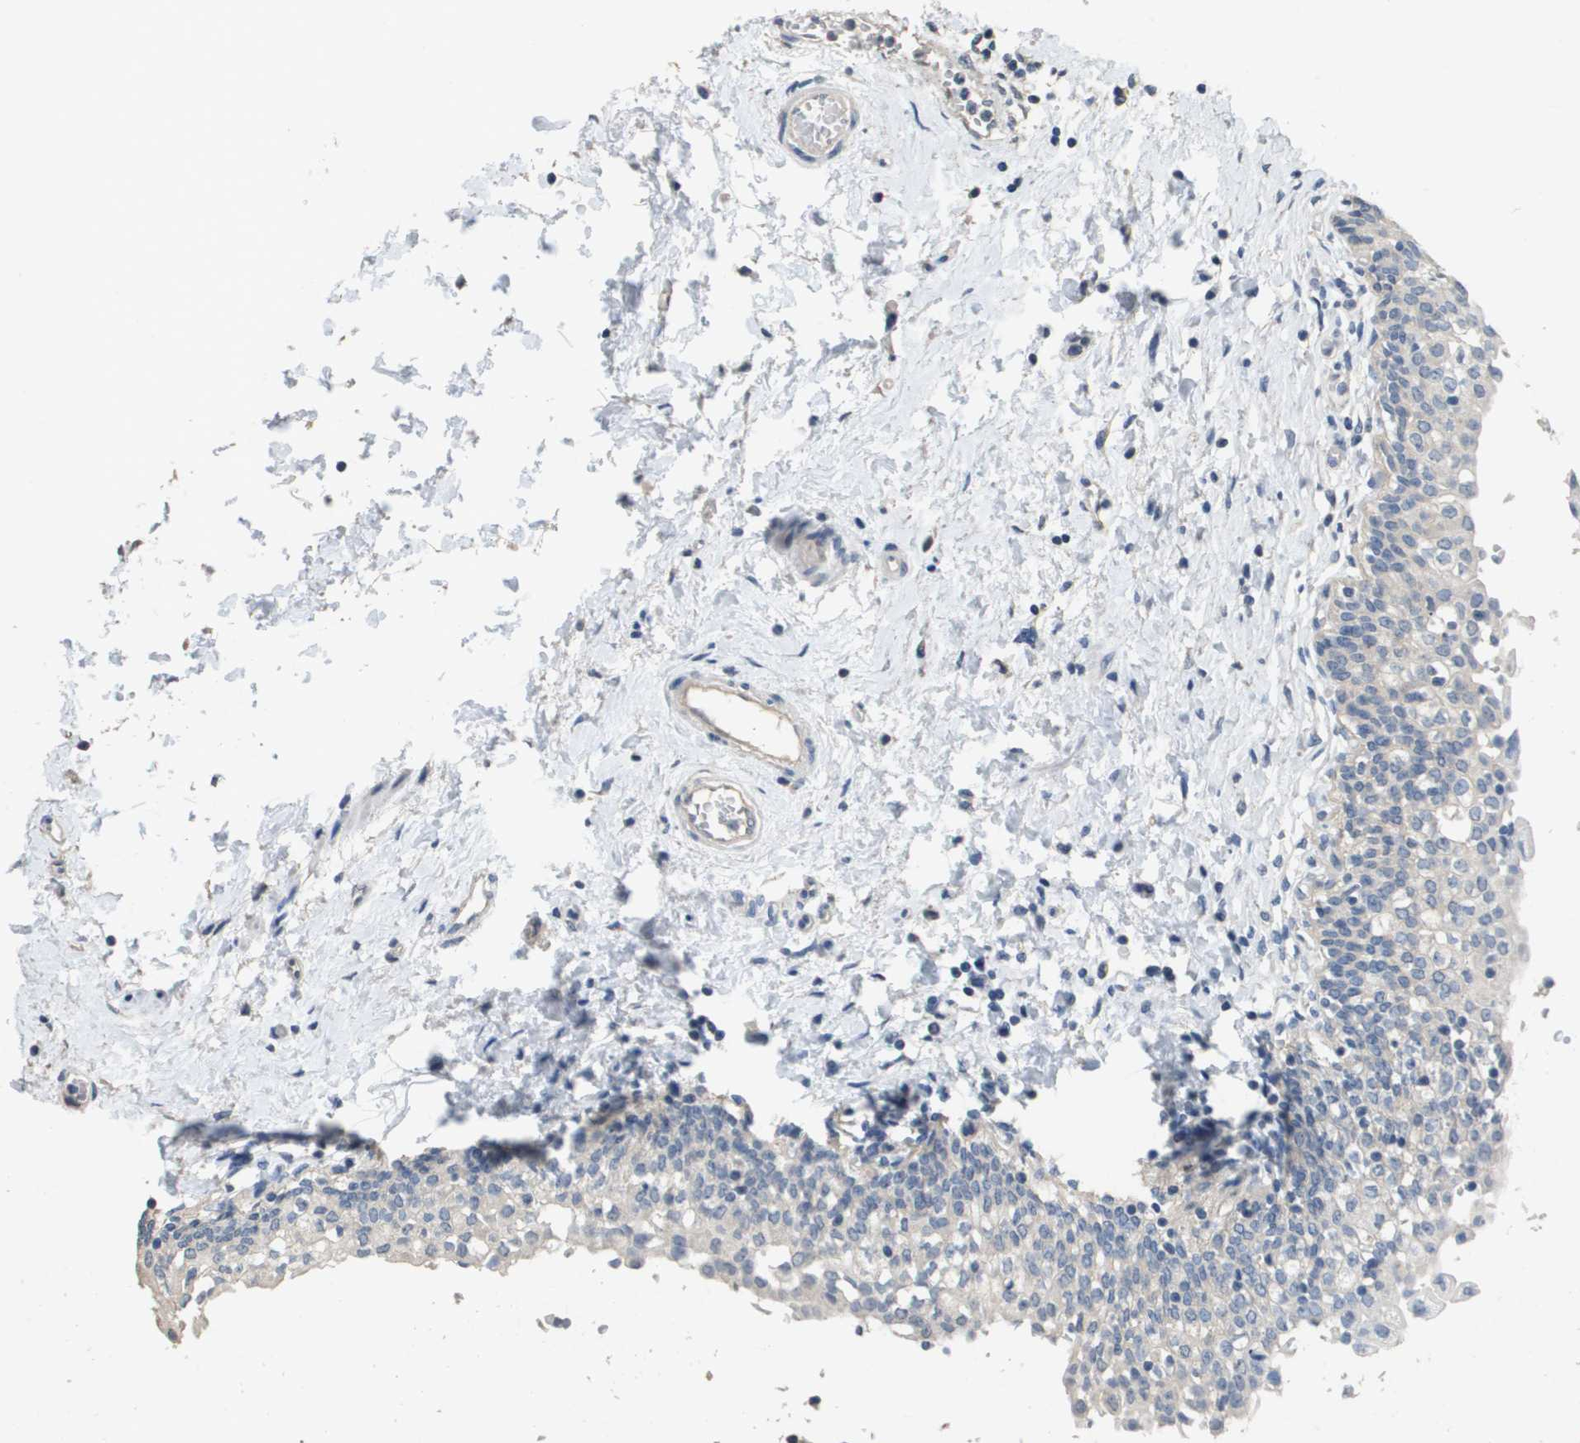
{"staining": {"intensity": "negative", "quantity": "none", "location": "none"}, "tissue": "urinary bladder", "cell_type": "Urothelial cells", "image_type": "normal", "snomed": [{"axis": "morphology", "description": "Normal tissue, NOS"}, {"axis": "topography", "description": "Urinary bladder"}], "caption": "High power microscopy photomicrograph of an immunohistochemistry micrograph of normal urinary bladder, revealing no significant staining in urothelial cells.", "gene": "MT3", "patient": {"sex": "male", "age": 55}}